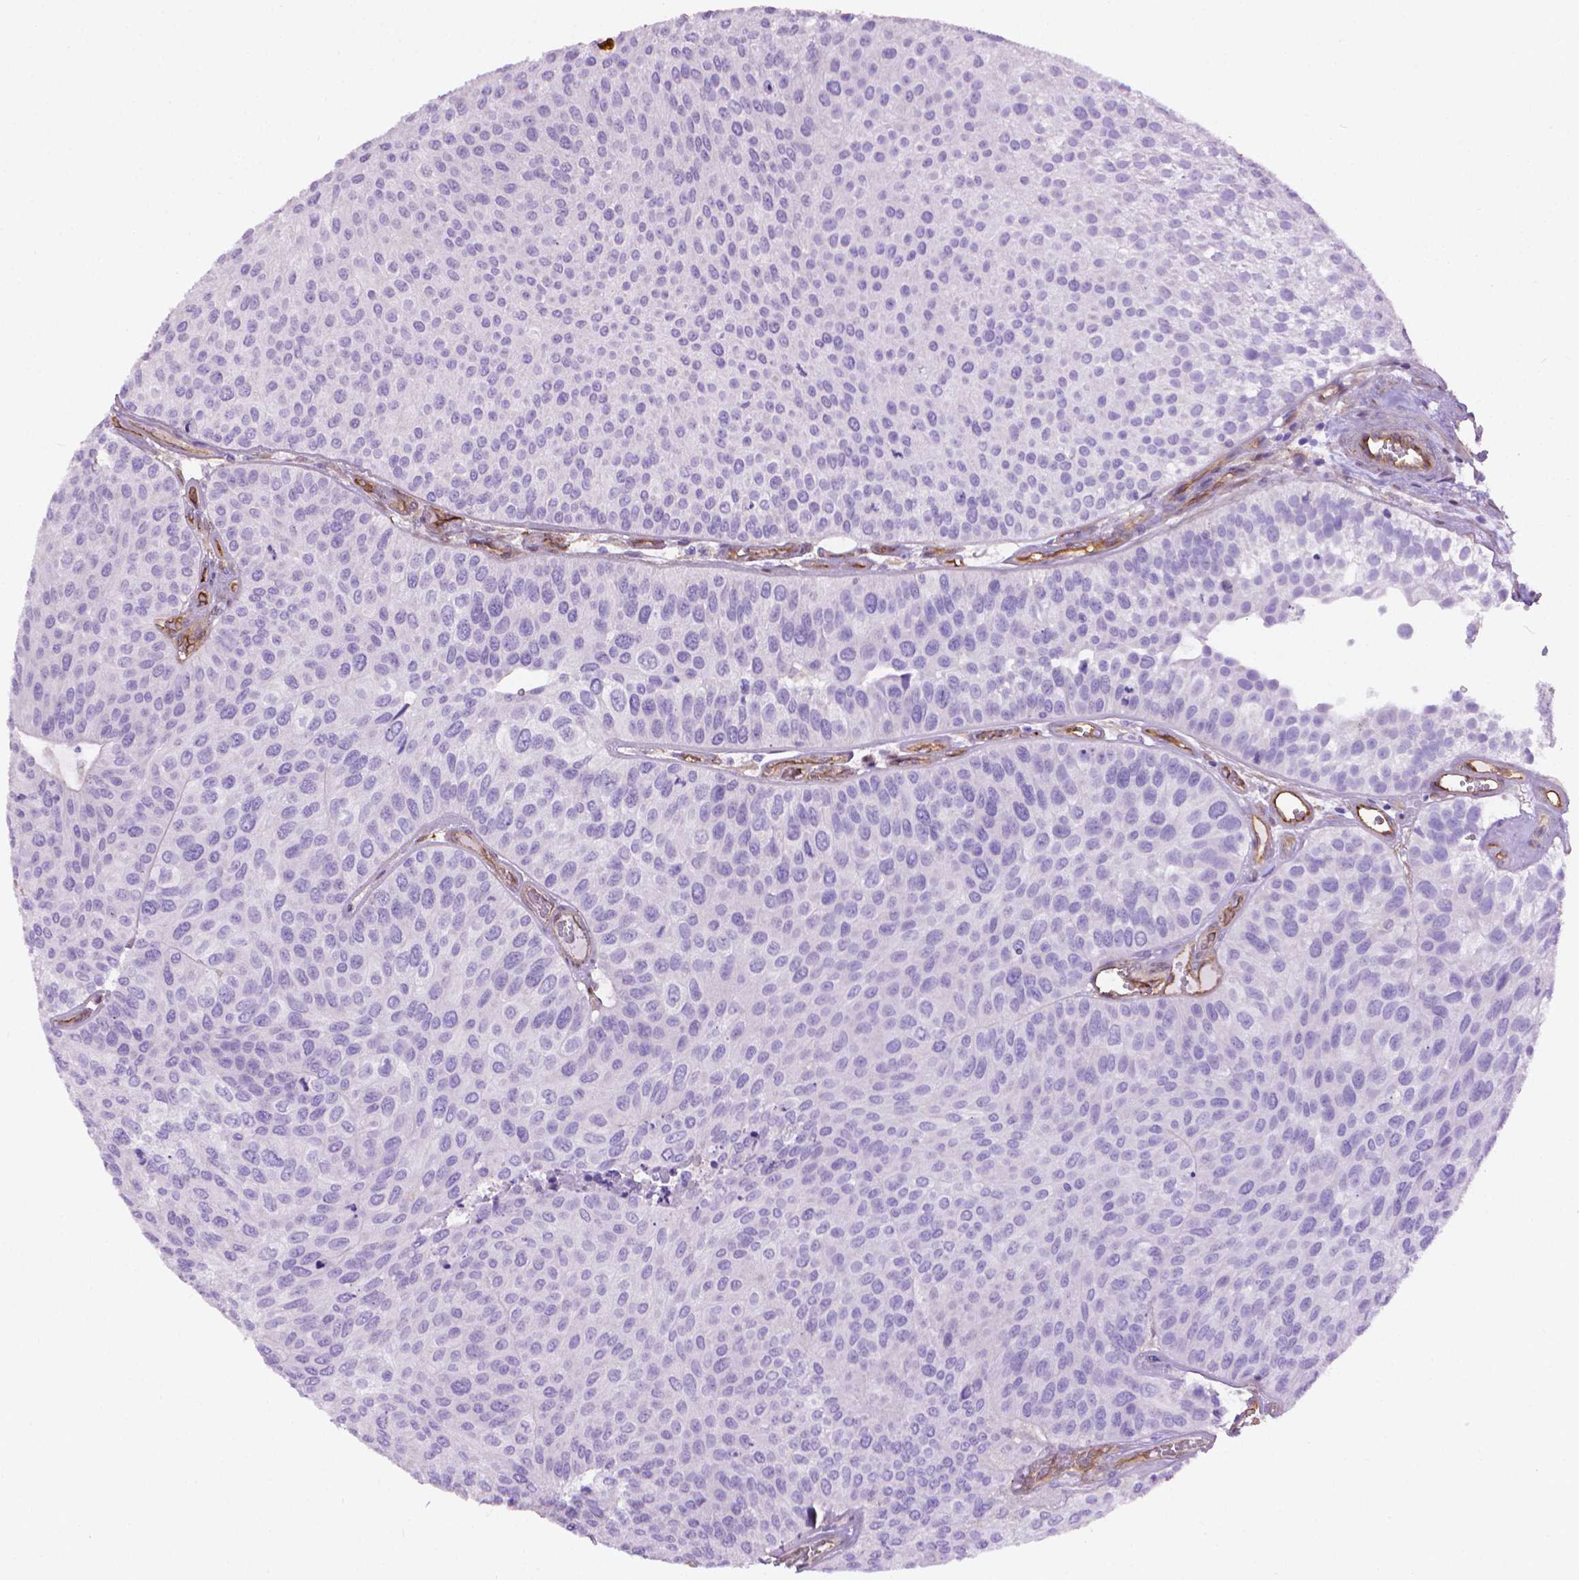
{"staining": {"intensity": "negative", "quantity": "none", "location": "none"}, "tissue": "urothelial cancer", "cell_type": "Tumor cells", "image_type": "cancer", "snomed": [{"axis": "morphology", "description": "Urothelial carcinoma, Low grade"}, {"axis": "topography", "description": "Urinary bladder"}], "caption": "Immunohistochemistry (IHC) of low-grade urothelial carcinoma reveals no expression in tumor cells.", "gene": "CLIC4", "patient": {"sex": "female", "age": 87}}